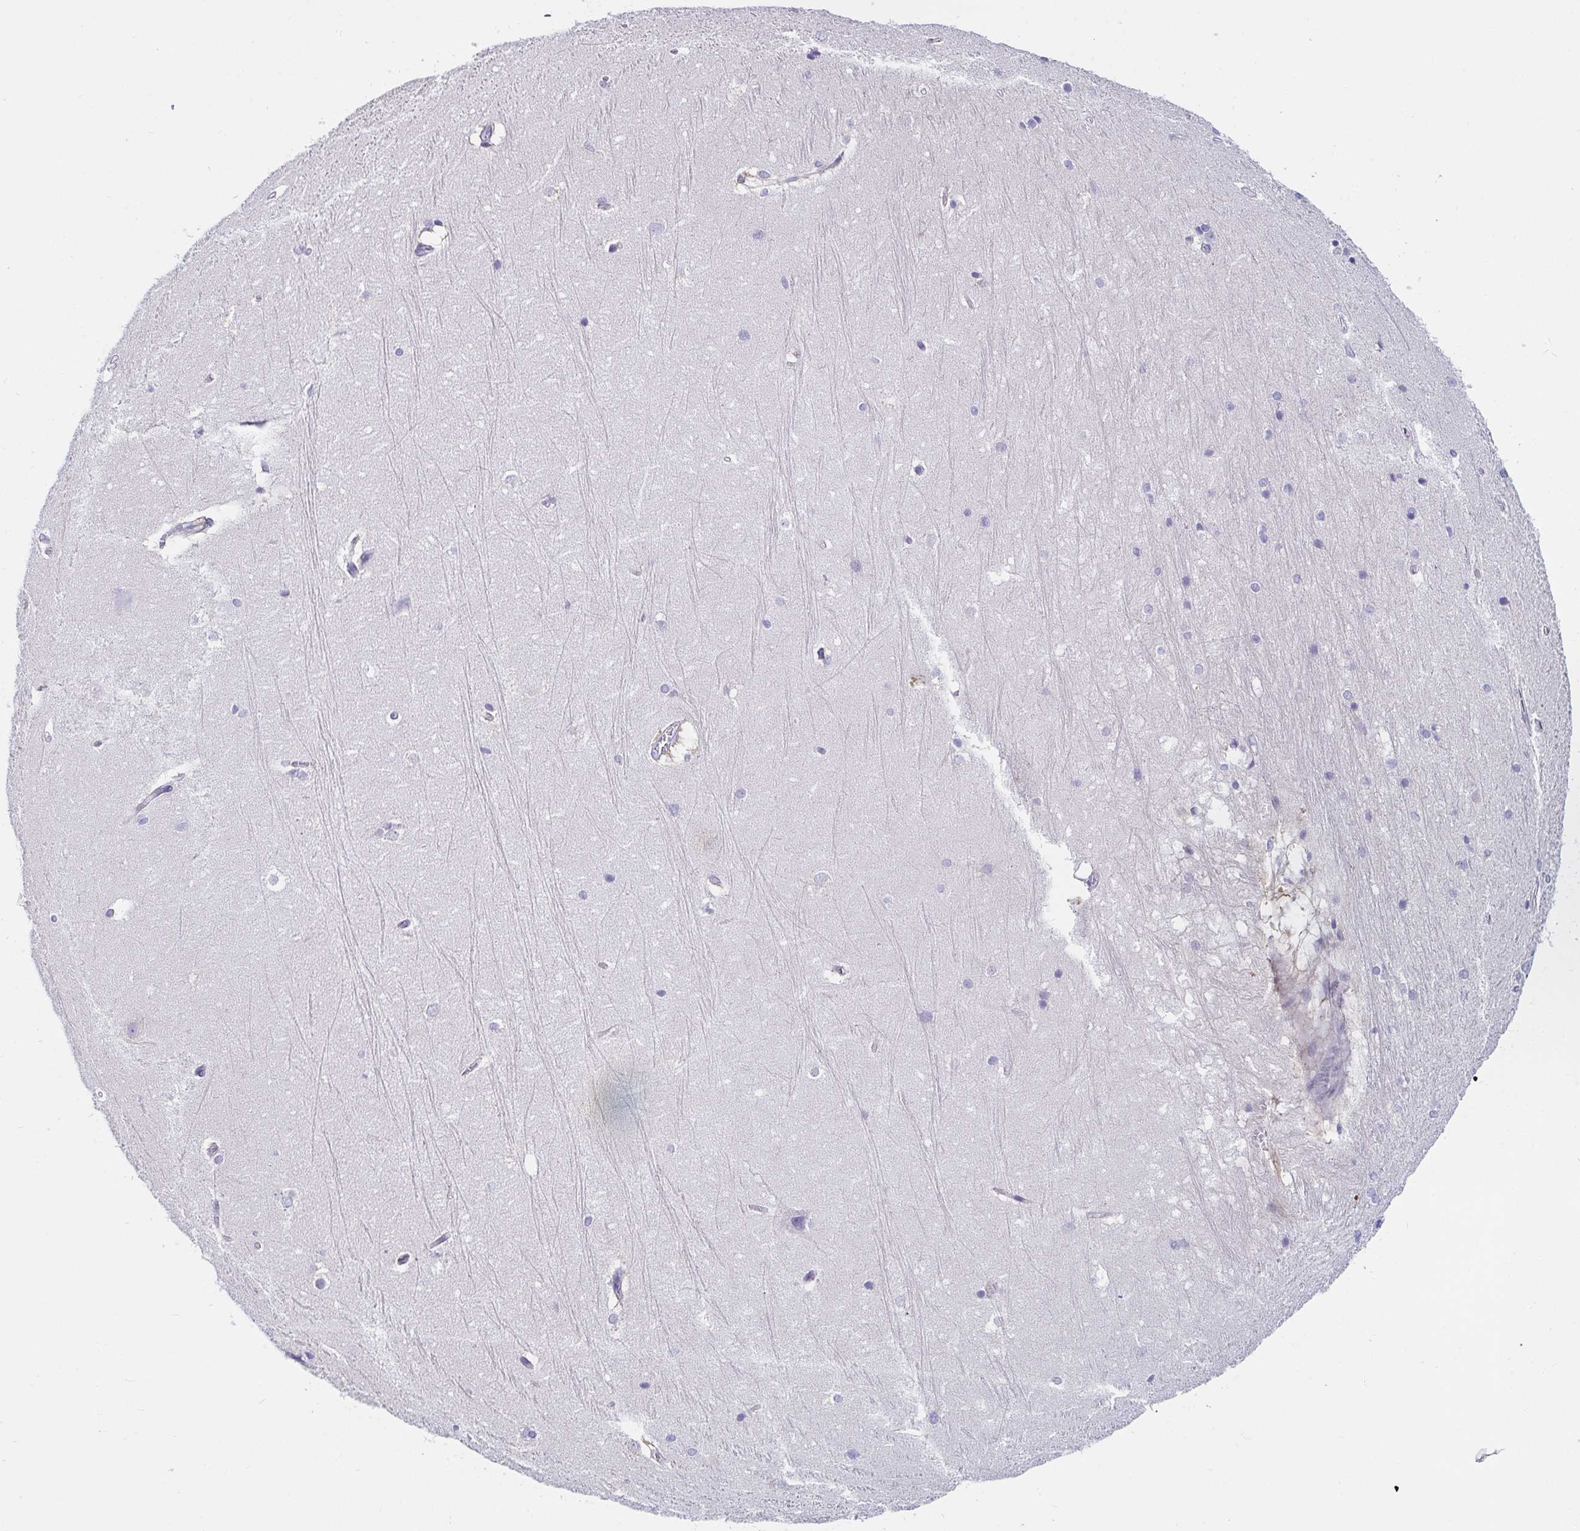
{"staining": {"intensity": "negative", "quantity": "none", "location": "none"}, "tissue": "hippocampus", "cell_type": "Glial cells", "image_type": "normal", "snomed": [{"axis": "morphology", "description": "Normal tissue, NOS"}, {"axis": "topography", "description": "Cerebral cortex"}, {"axis": "topography", "description": "Hippocampus"}], "caption": "High power microscopy micrograph of an immunohistochemistry photomicrograph of normal hippocampus, revealing no significant expression in glial cells.", "gene": "C4orf17", "patient": {"sex": "female", "age": 19}}